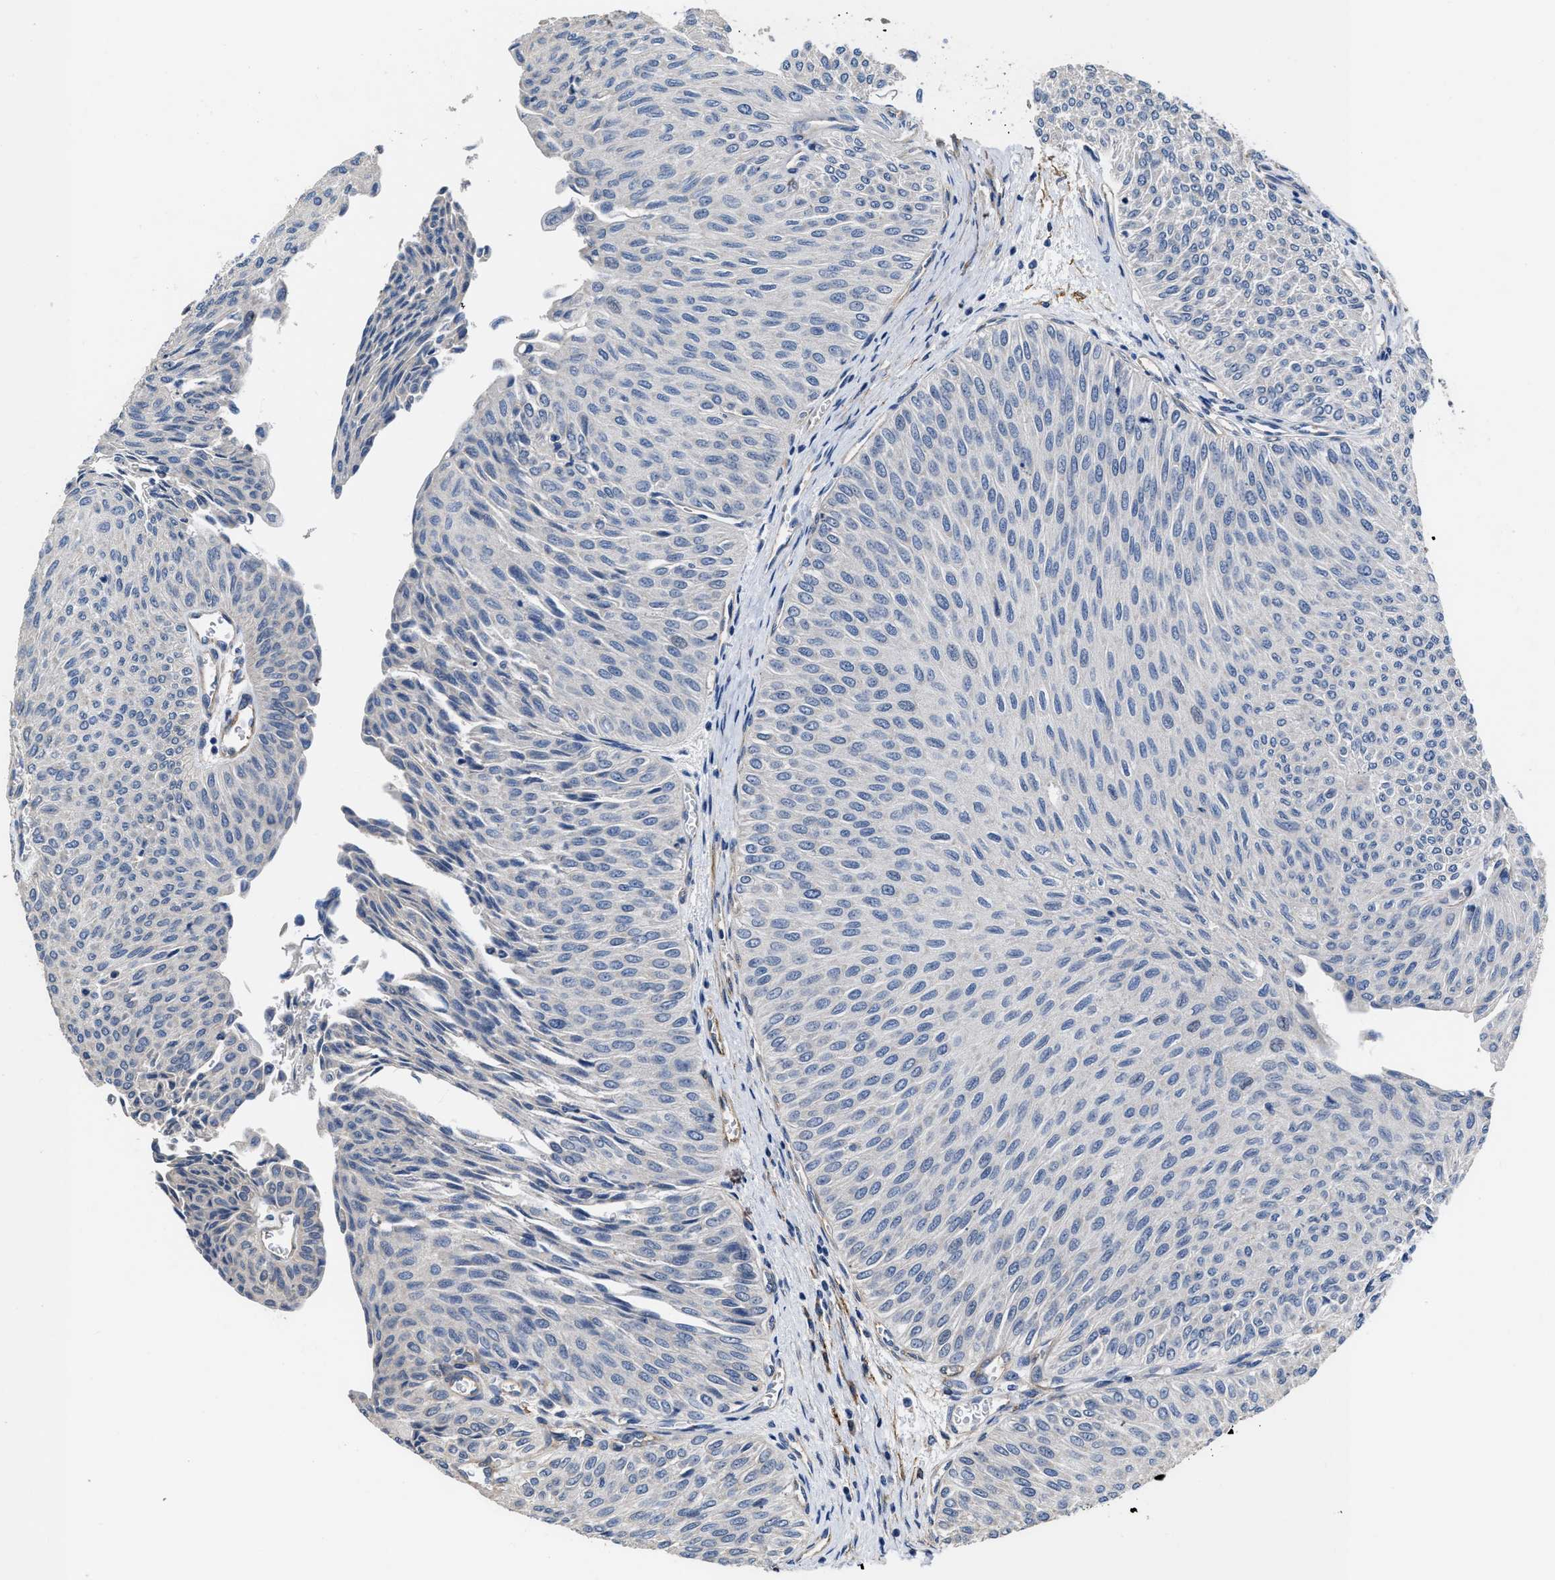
{"staining": {"intensity": "negative", "quantity": "none", "location": "none"}, "tissue": "urothelial cancer", "cell_type": "Tumor cells", "image_type": "cancer", "snomed": [{"axis": "morphology", "description": "Urothelial carcinoma, Low grade"}, {"axis": "topography", "description": "Urinary bladder"}], "caption": "Protein analysis of low-grade urothelial carcinoma demonstrates no significant positivity in tumor cells.", "gene": "C22orf42", "patient": {"sex": "male", "age": 78}}